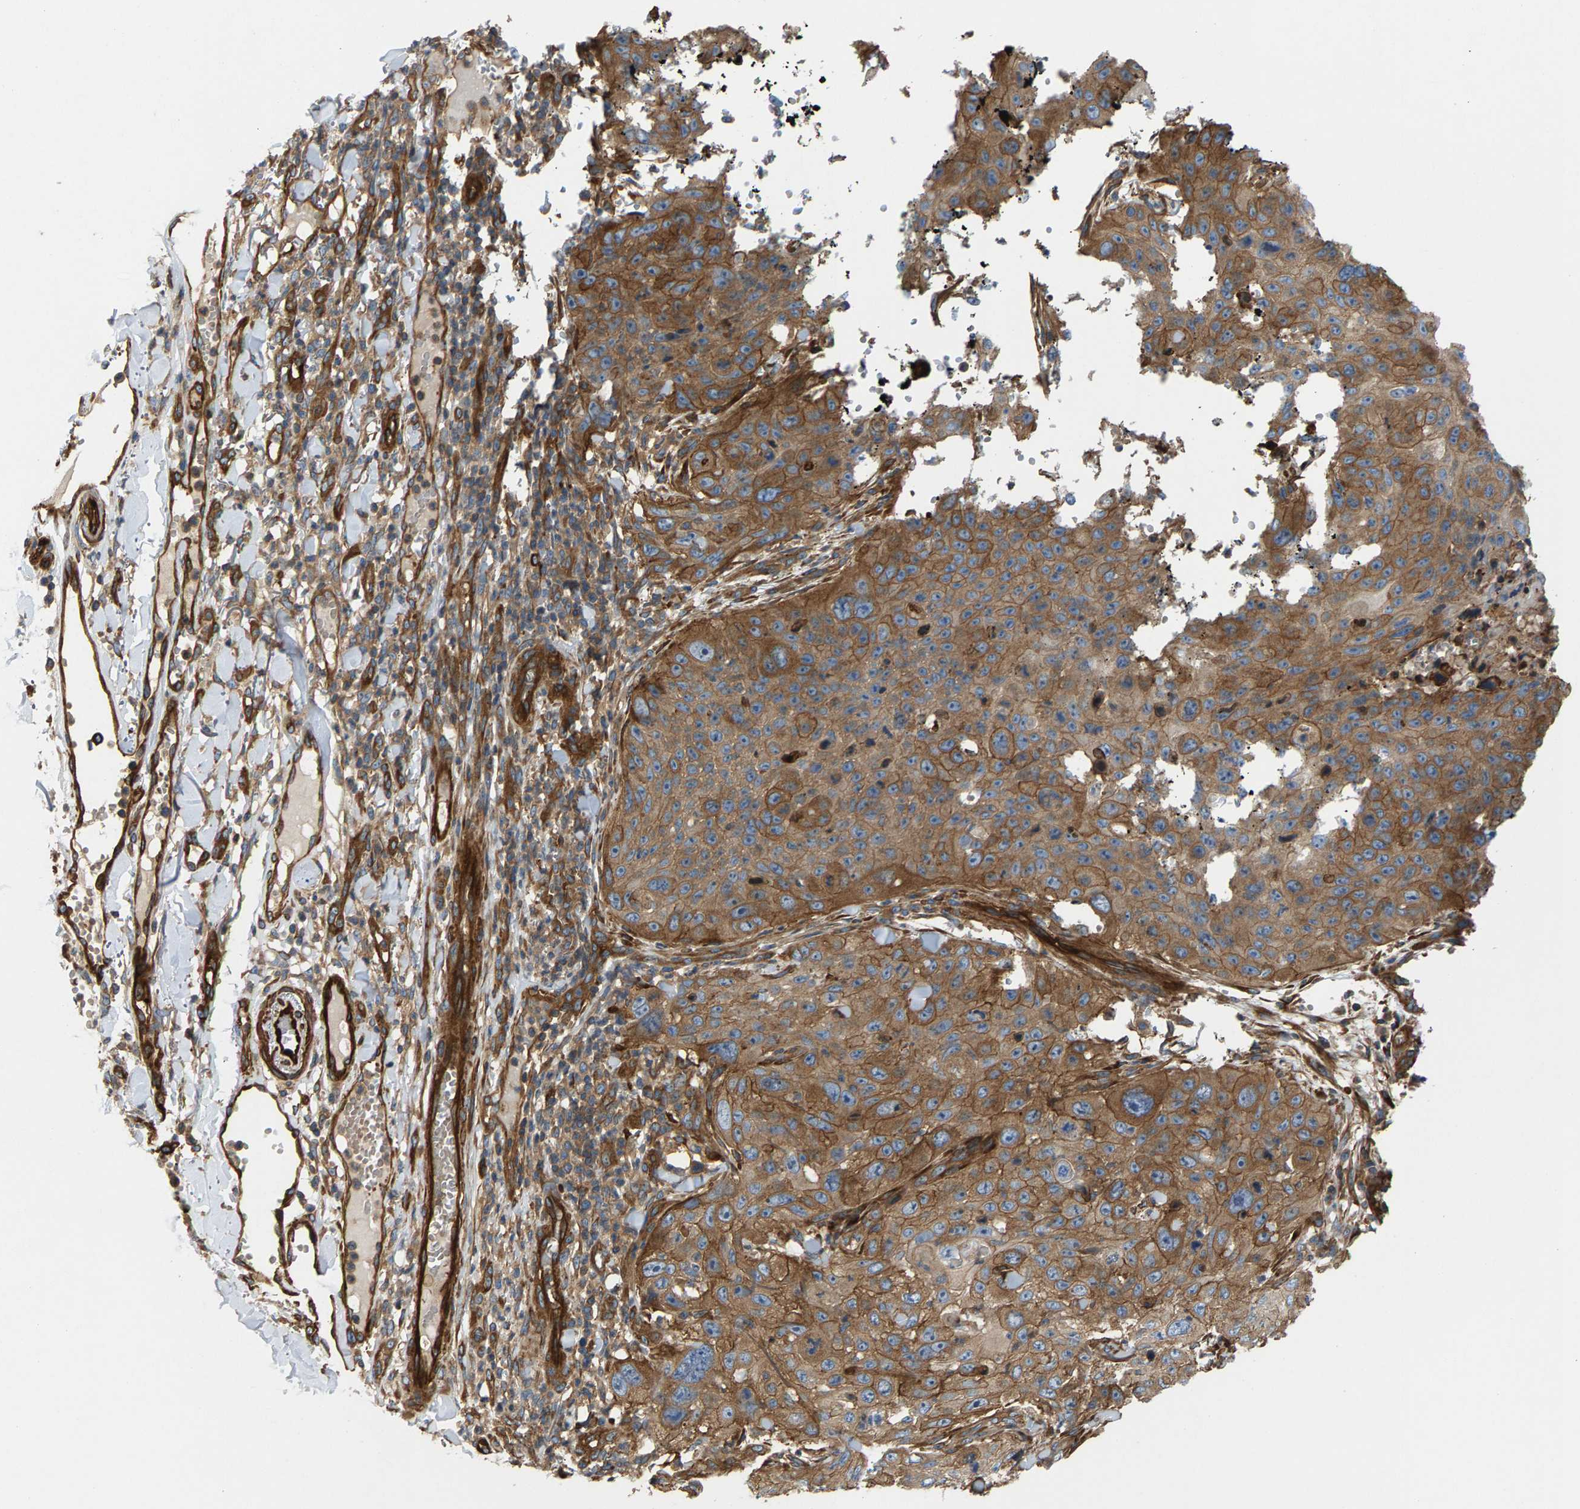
{"staining": {"intensity": "moderate", "quantity": ">75%", "location": "cytoplasmic/membranous"}, "tissue": "skin cancer", "cell_type": "Tumor cells", "image_type": "cancer", "snomed": [{"axis": "morphology", "description": "Squamous cell carcinoma, NOS"}, {"axis": "topography", "description": "Skin"}], "caption": "The histopathology image shows immunohistochemical staining of skin cancer (squamous cell carcinoma). There is moderate cytoplasmic/membranous expression is present in approximately >75% of tumor cells.", "gene": "PDCL", "patient": {"sex": "female", "age": 80}}